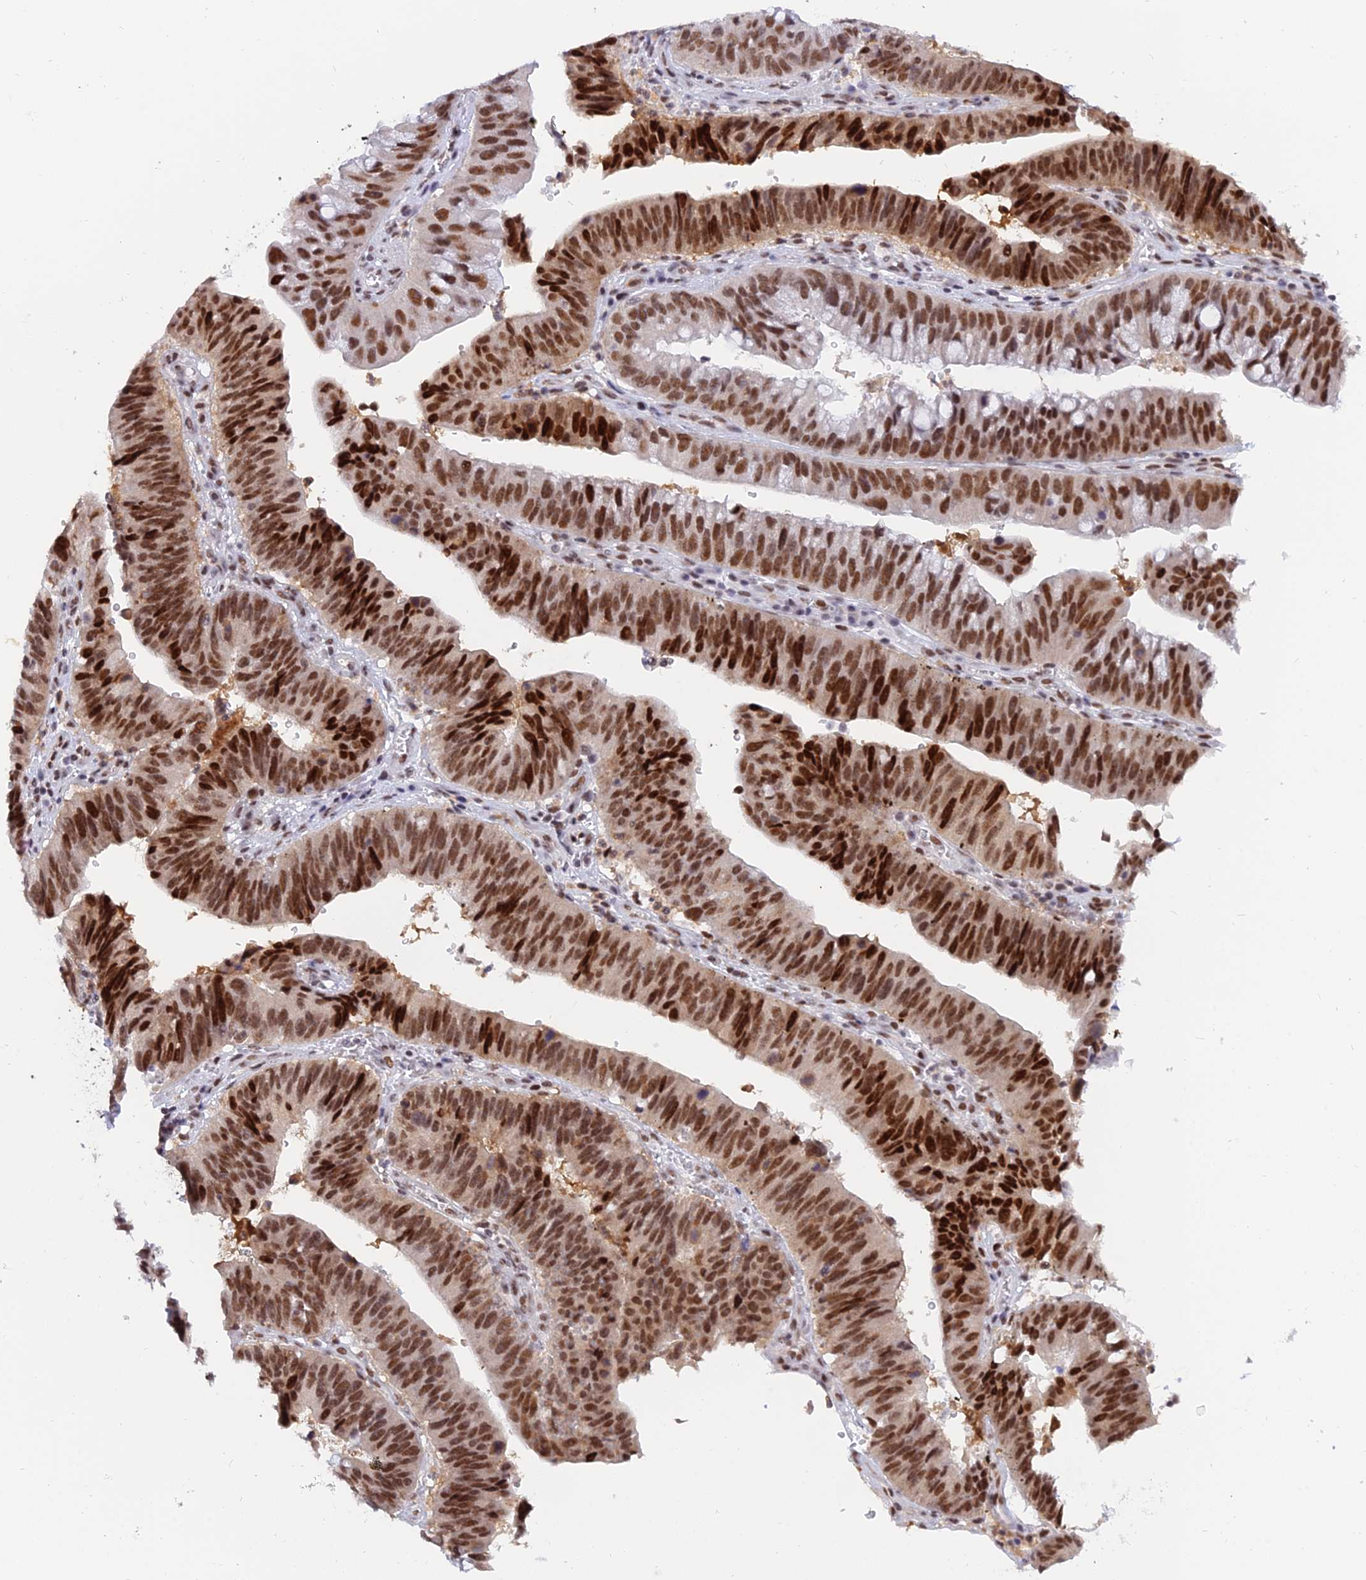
{"staining": {"intensity": "strong", "quantity": ">75%", "location": "nuclear"}, "tissue": "stomach cancer", "cell_type": "Tumor cells", "image_type": "cancer", "snomed": [{"axis": "morphology", "description": "Adenocarcinoma, NOS"}, {"axis": "topography", "description": "Stomach"}], "caption": "DAB immunohistochemical staining of human stomach cancer shows strong nuclear protein staining in approximately >75% of tumor cells. The staining is performed using DAB brown chromogen to label protein expression. The nuclei are counter-stained blue using hematoxylin.", "gene": "DPY30", "patient": {"sex": "male", "age": 59}}